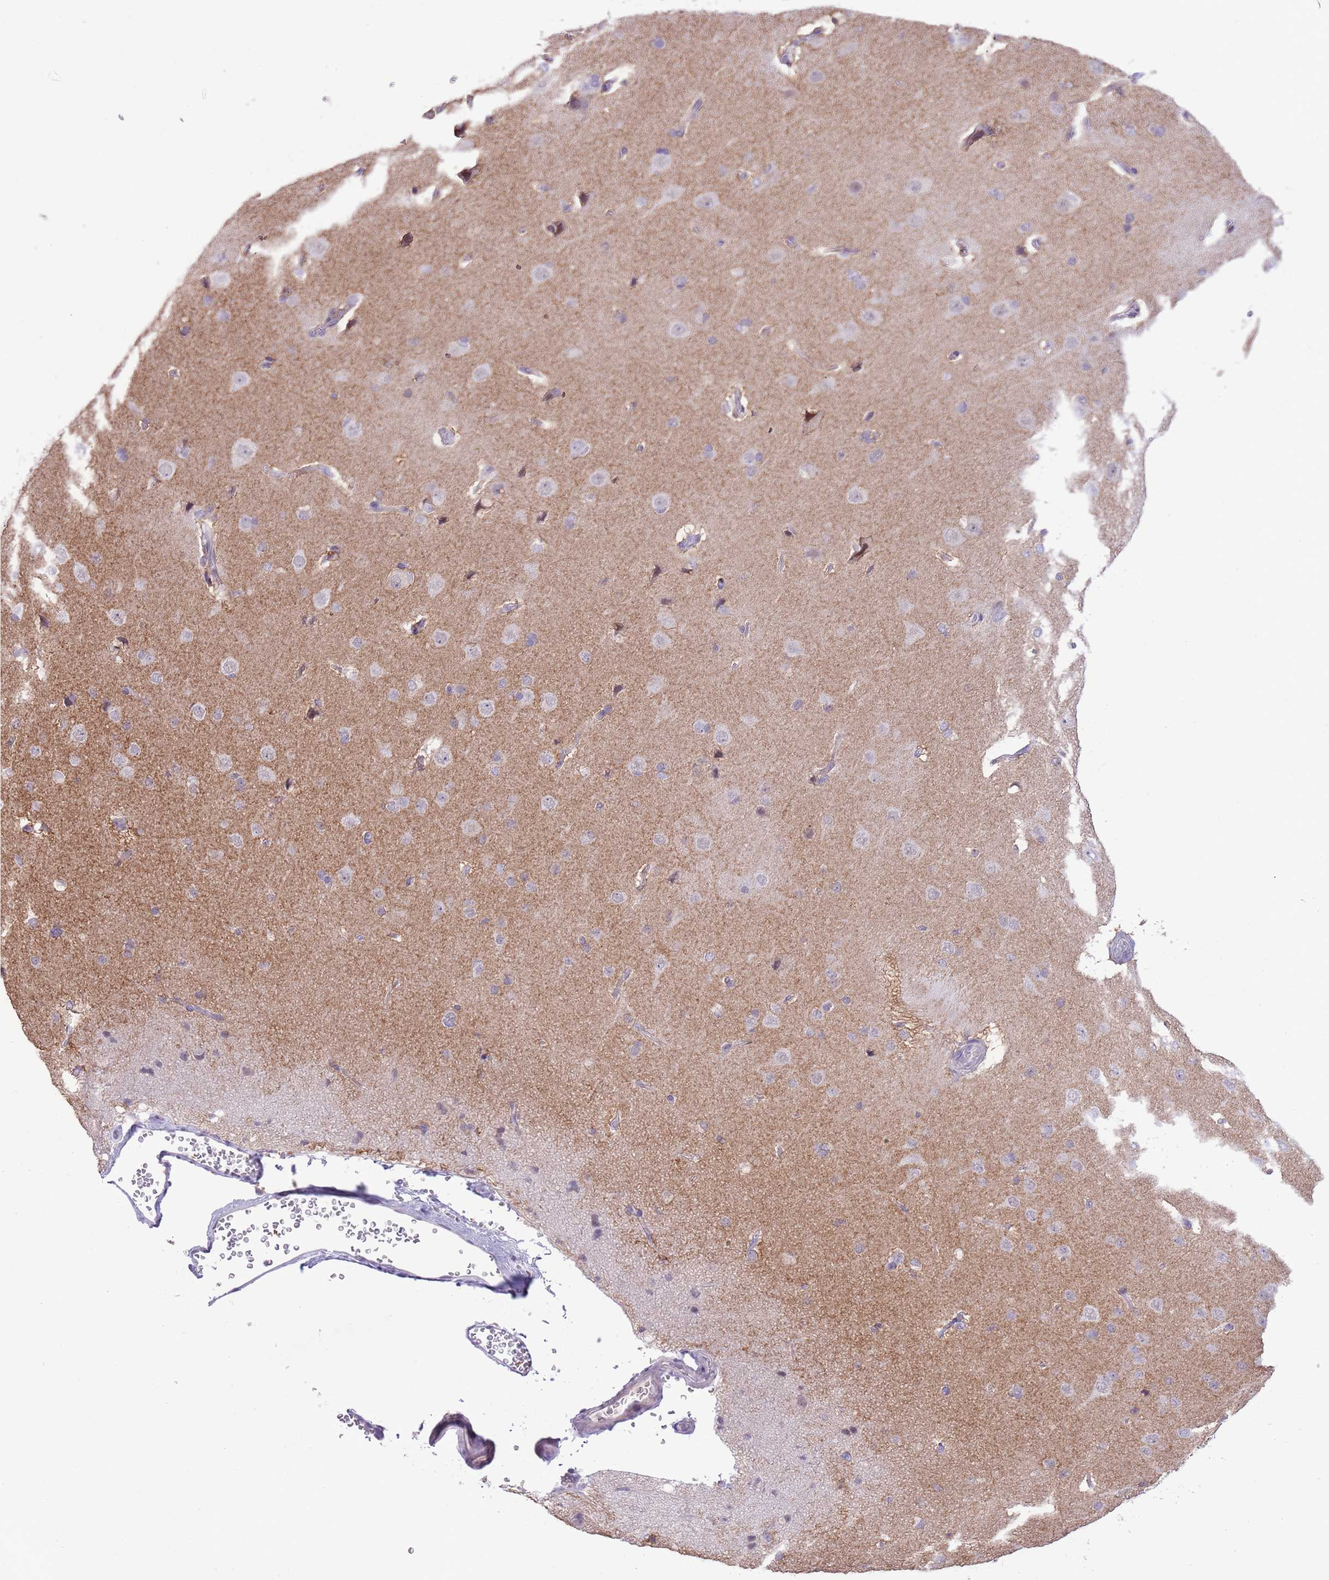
{"staining": {"intensity": "negative", "quantity": "none", "location": "none"}, "tissue": "cerebral cortex", "cell_type": "Endothelial cells", "image_type": "normal", "snomed": [{"axis": "morphology", "description": "Normal tissue, NOS"}, {"axis": "topography", "description": "Cerebral cortex"}], "caption": "Histopathology image shows no protein expression in endothelial cells of normal cerebral cortex. Brightfield microscopy of immunohistochemistry (IHC) stained with DAB (3,3'-diaminobenzidine) (brown) and hematoxylin (blue), captured at high magnification.", "gene": "MIDN", "patient": {"sex": "male", "age": 62}}